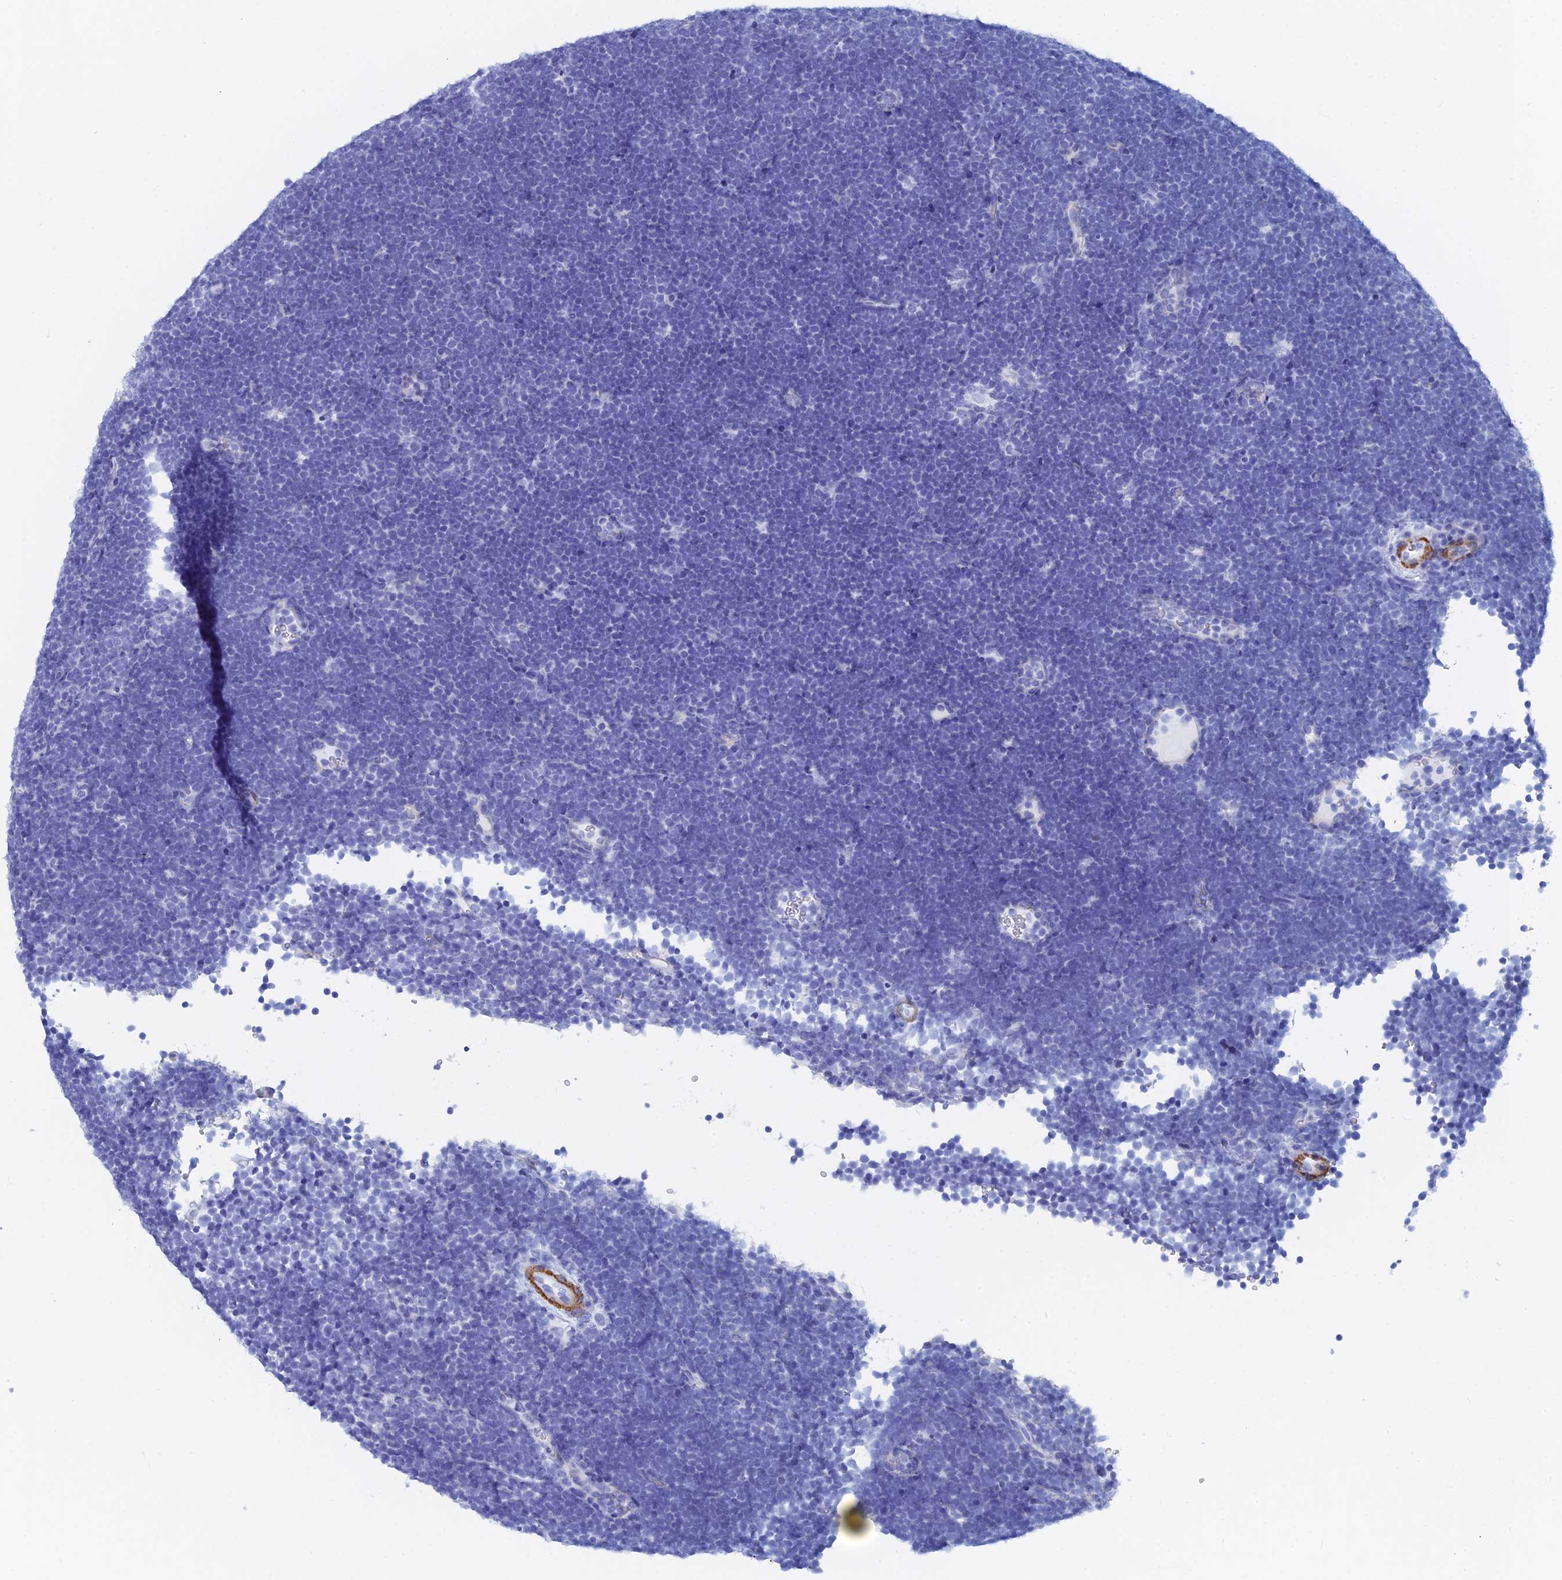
{"staining": {"intensity": "negative", "quantity": "none", "location": "none"}, "tissue": "lymphoma", "cell_type": "Tumor cells", "image_type": "cancer", "snomed": [{"axis": "morphology", "description": "Malignant lymphoma, non-Hodgkin's type, High grade"}, {"axis": "topography", "description": "Lymph node"}], "caption": "Protein analysis of lymphoma displays no significant staining in tumor cells. (DAB (3,3'-diaminobenzidine) IHC visualized using brightfield microscopy, high magnification).", "gene": "KCNK18", "patient": {"sex": "male", "age": 13}}